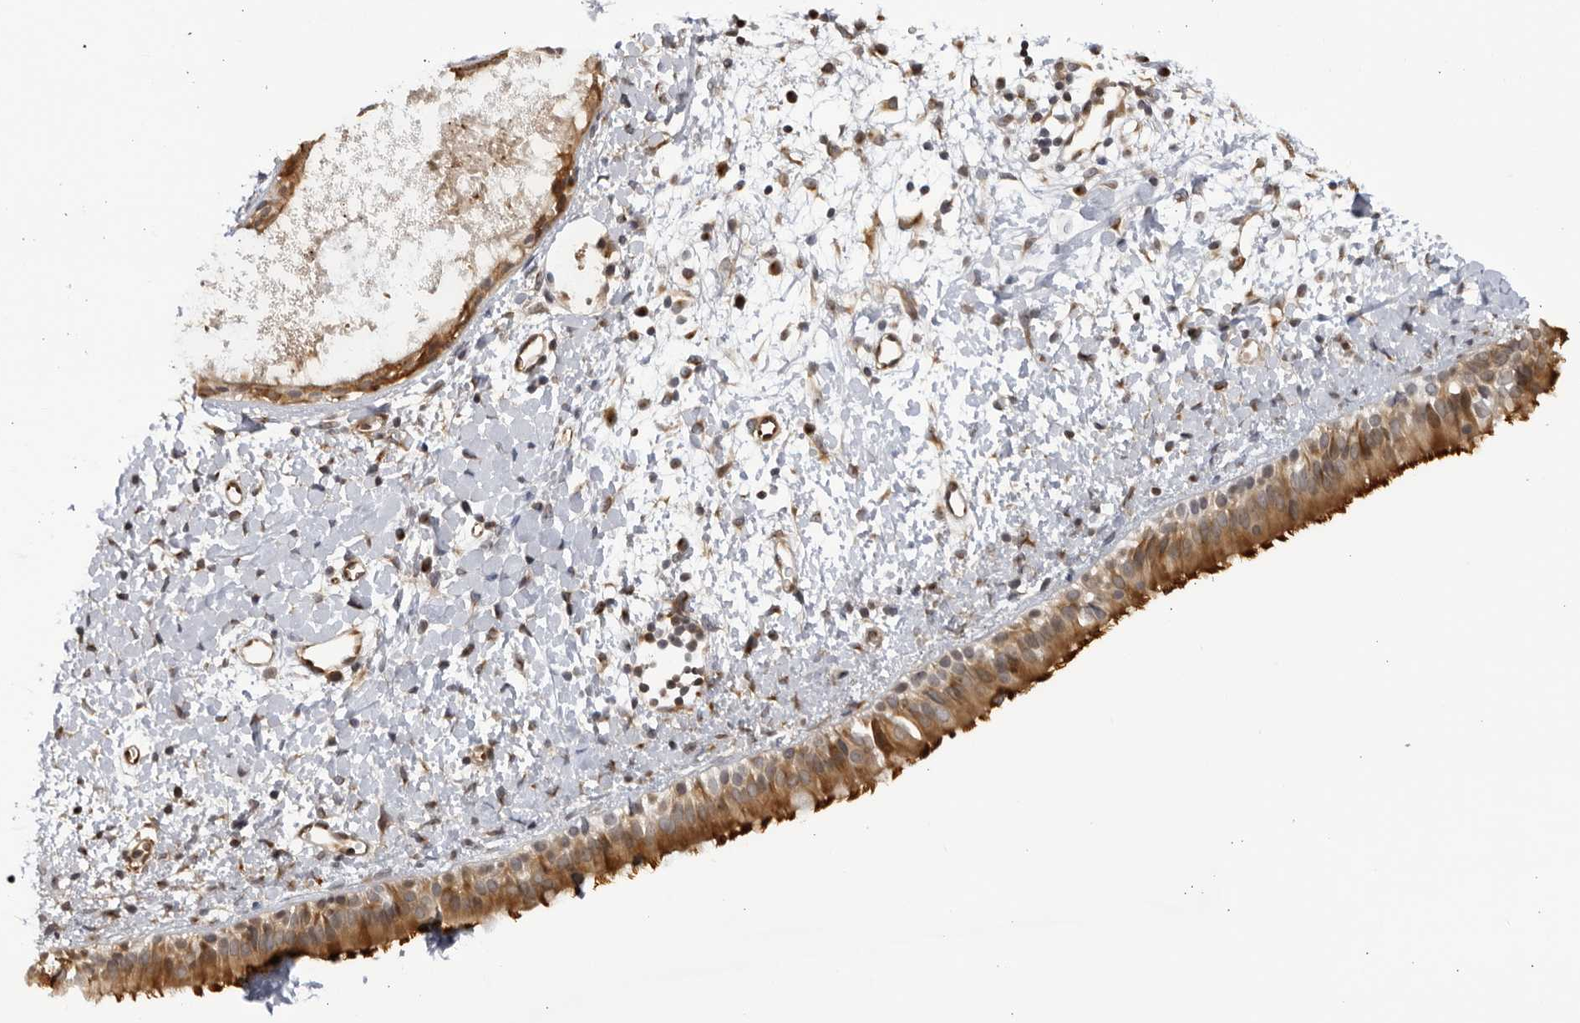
{"staining": {"intensity": "strong", "quantity": "25%-75%", "location": "cytoplasmic/membranous"}, "tissue": "nasopharynx", "cell_type": "Respiratory epithelial cells", "image_type": "normal", "snomed": [{"axis": "morphology", "description": "Normal tissue, NOS"}, {"axis": "topography", "description": "Nasopharynx"}], "caption": "Nasopharynx stained for a protein reveals strong cytoplasmic/membranous positivity in respiratory epithelial cells. Nuclei are stained in blue.", "gene": "CNBD1", "patient": {"sex": "male", "age": 22}}